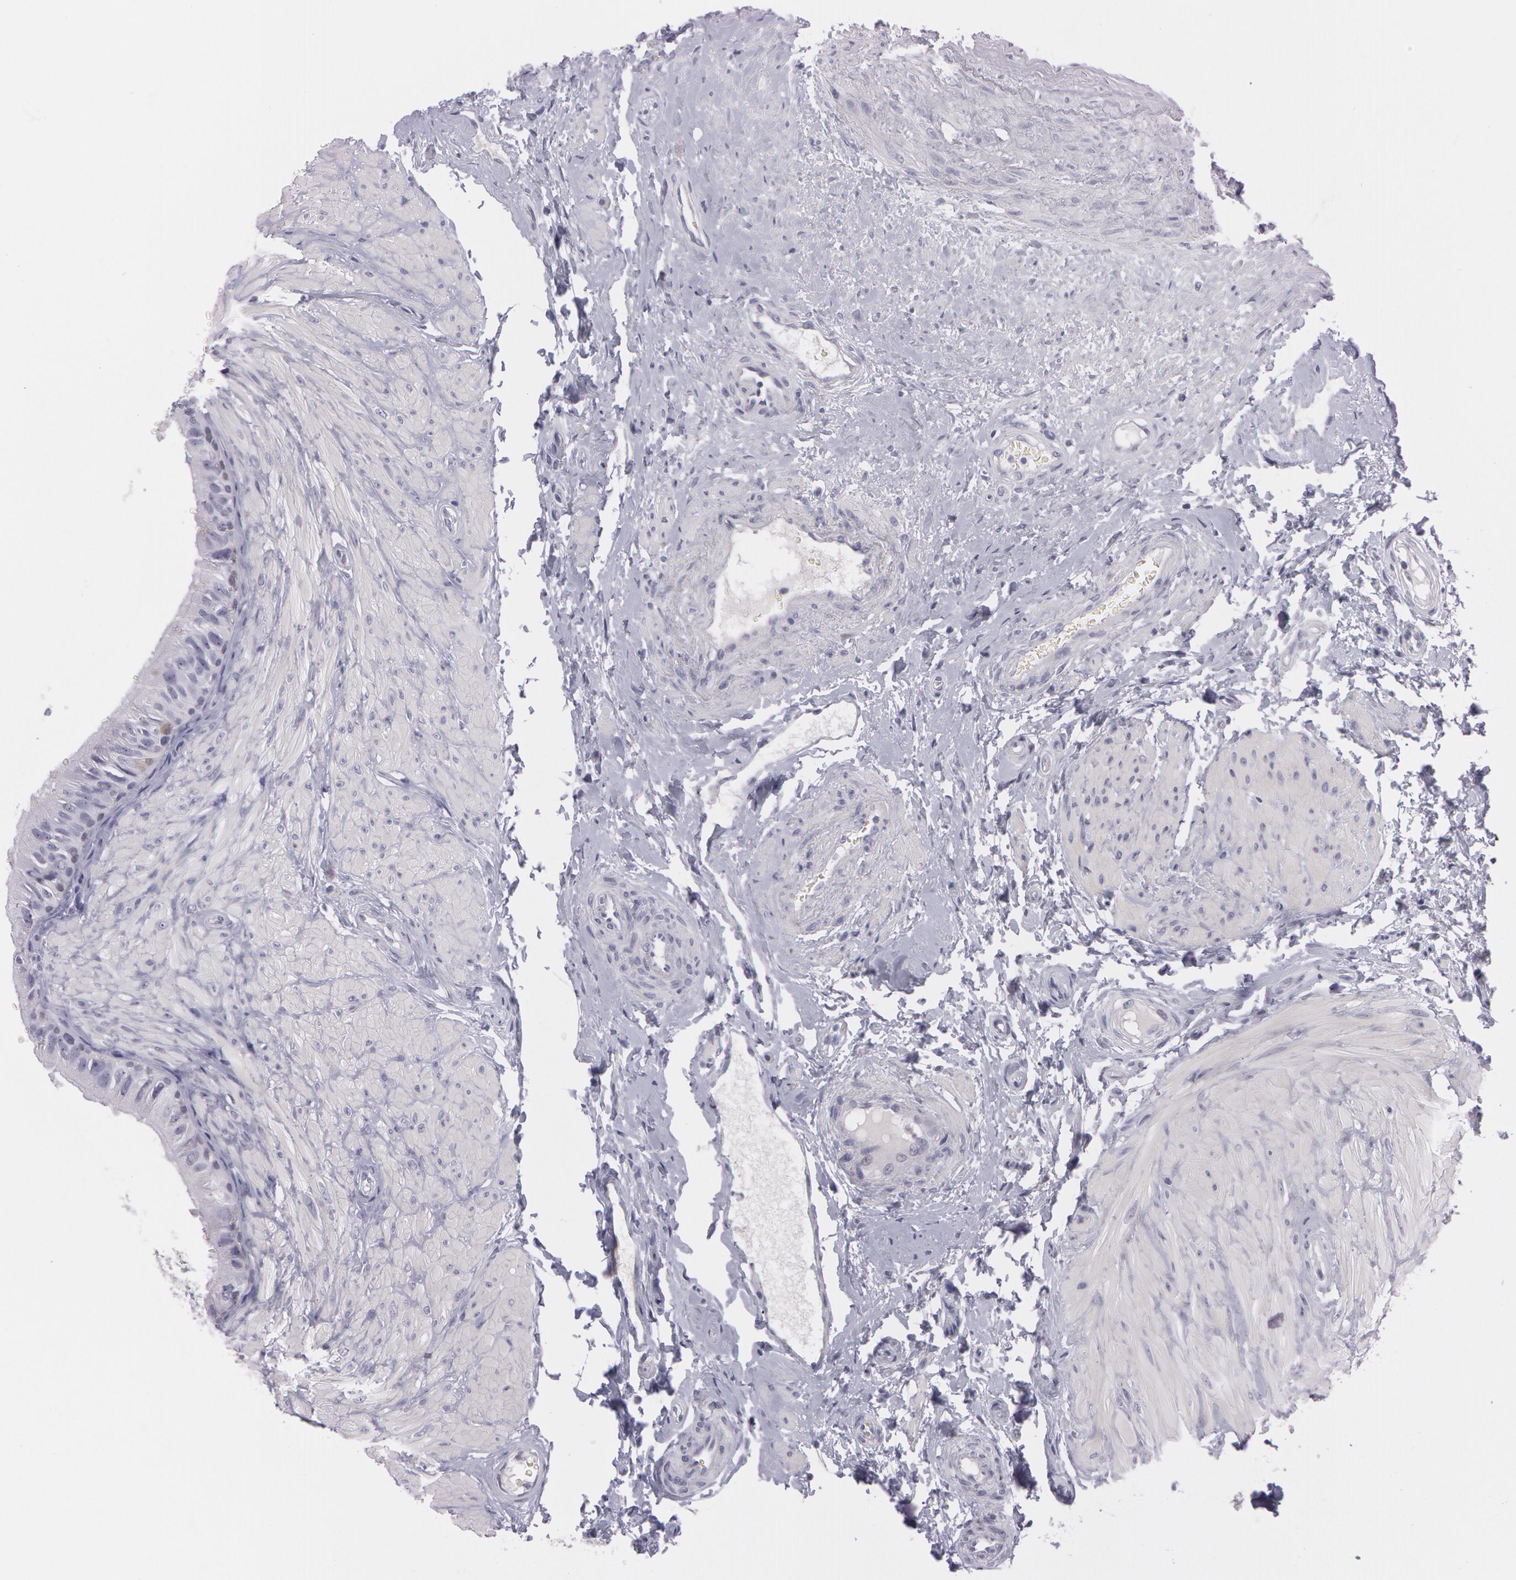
{"staining": {"intensity": "negative", "quantity": "none", "location": "none"}, "tissue": "epididymis", "cell_type": "Glandular cells", "image_type": "normal", "snomed": [{"axis": "morphology", "description": "Normal tissue, NOS"}, {"axis": "topography", "description": "Epididymis"}], "caption": "Immunohistochemical staining of unremarkable epididymis displays no significant positivity in glandular cells. The staining is performed using DAB (3,3'-diaminobenzidine) brown chromogen with nuclei counter-stained in using hematoxylin.", "gene": "IL1RN", "patient": {"sex": "male", "age": 68}}